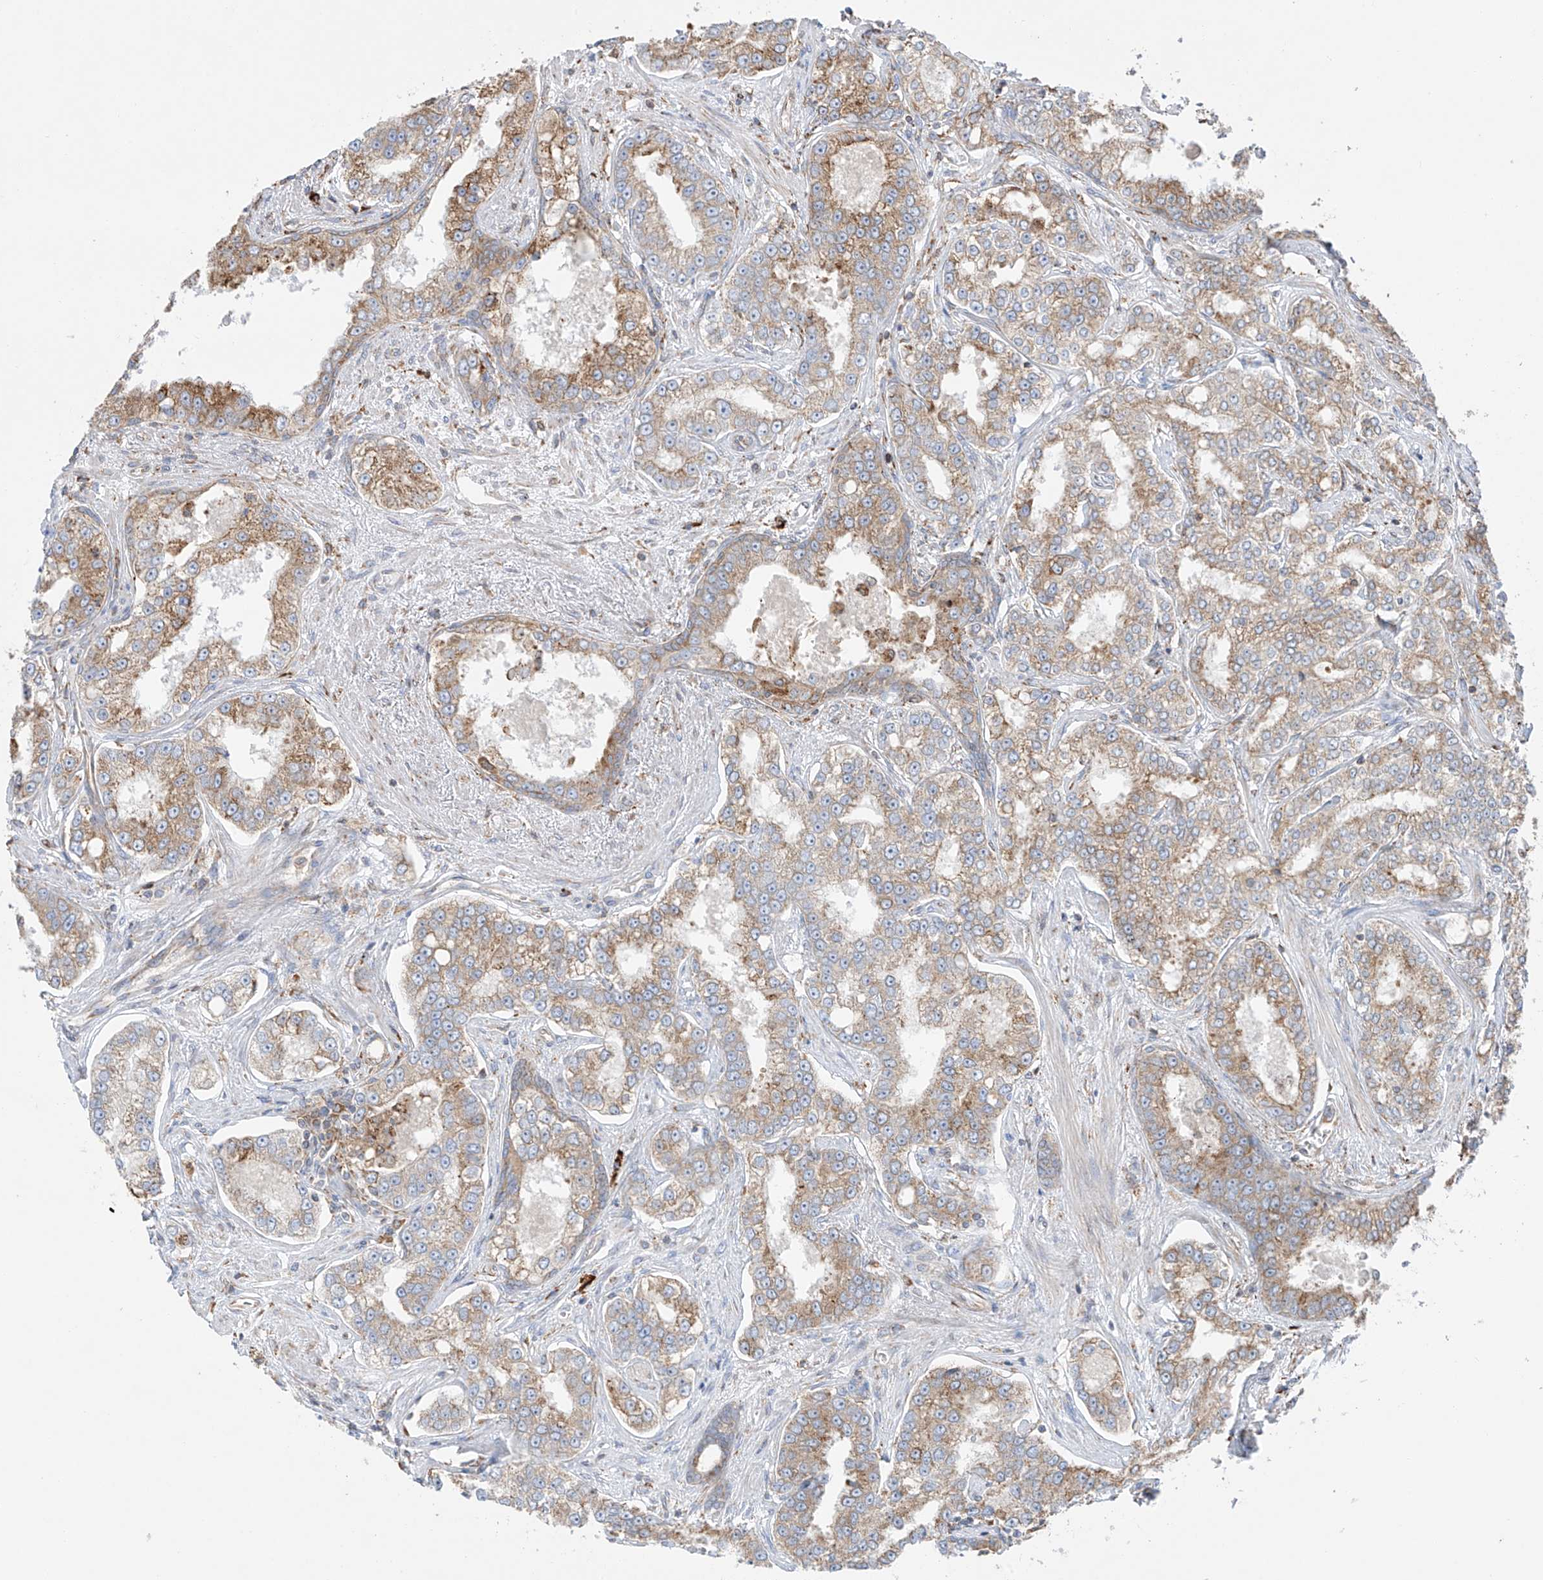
{"staining": {"intensity": "moderate", "quantity": ">75%", "location": "cytoplasmic/membranous"}, "tissue": "prostate cancer", "cell_type": "Tumor cells", "image_type": "cancer", "snomed": [{"axis": "morphology", "description": "Normal tissue, NOS"}, {"axis": "morphology", "description": "Adenocarcinoma, High grade"}, {"axis": "topography", "description": "Prostate"}], "caption": "Adenocarcinoma (high-grade) (prostate) was stained to show a protein in brown. There is medium levels of moderate cytoplasmic/membranous staining in approximately >75% of tumor cells.", "gene": "MX1", "patient": {"sex": "male", "age": 83}}